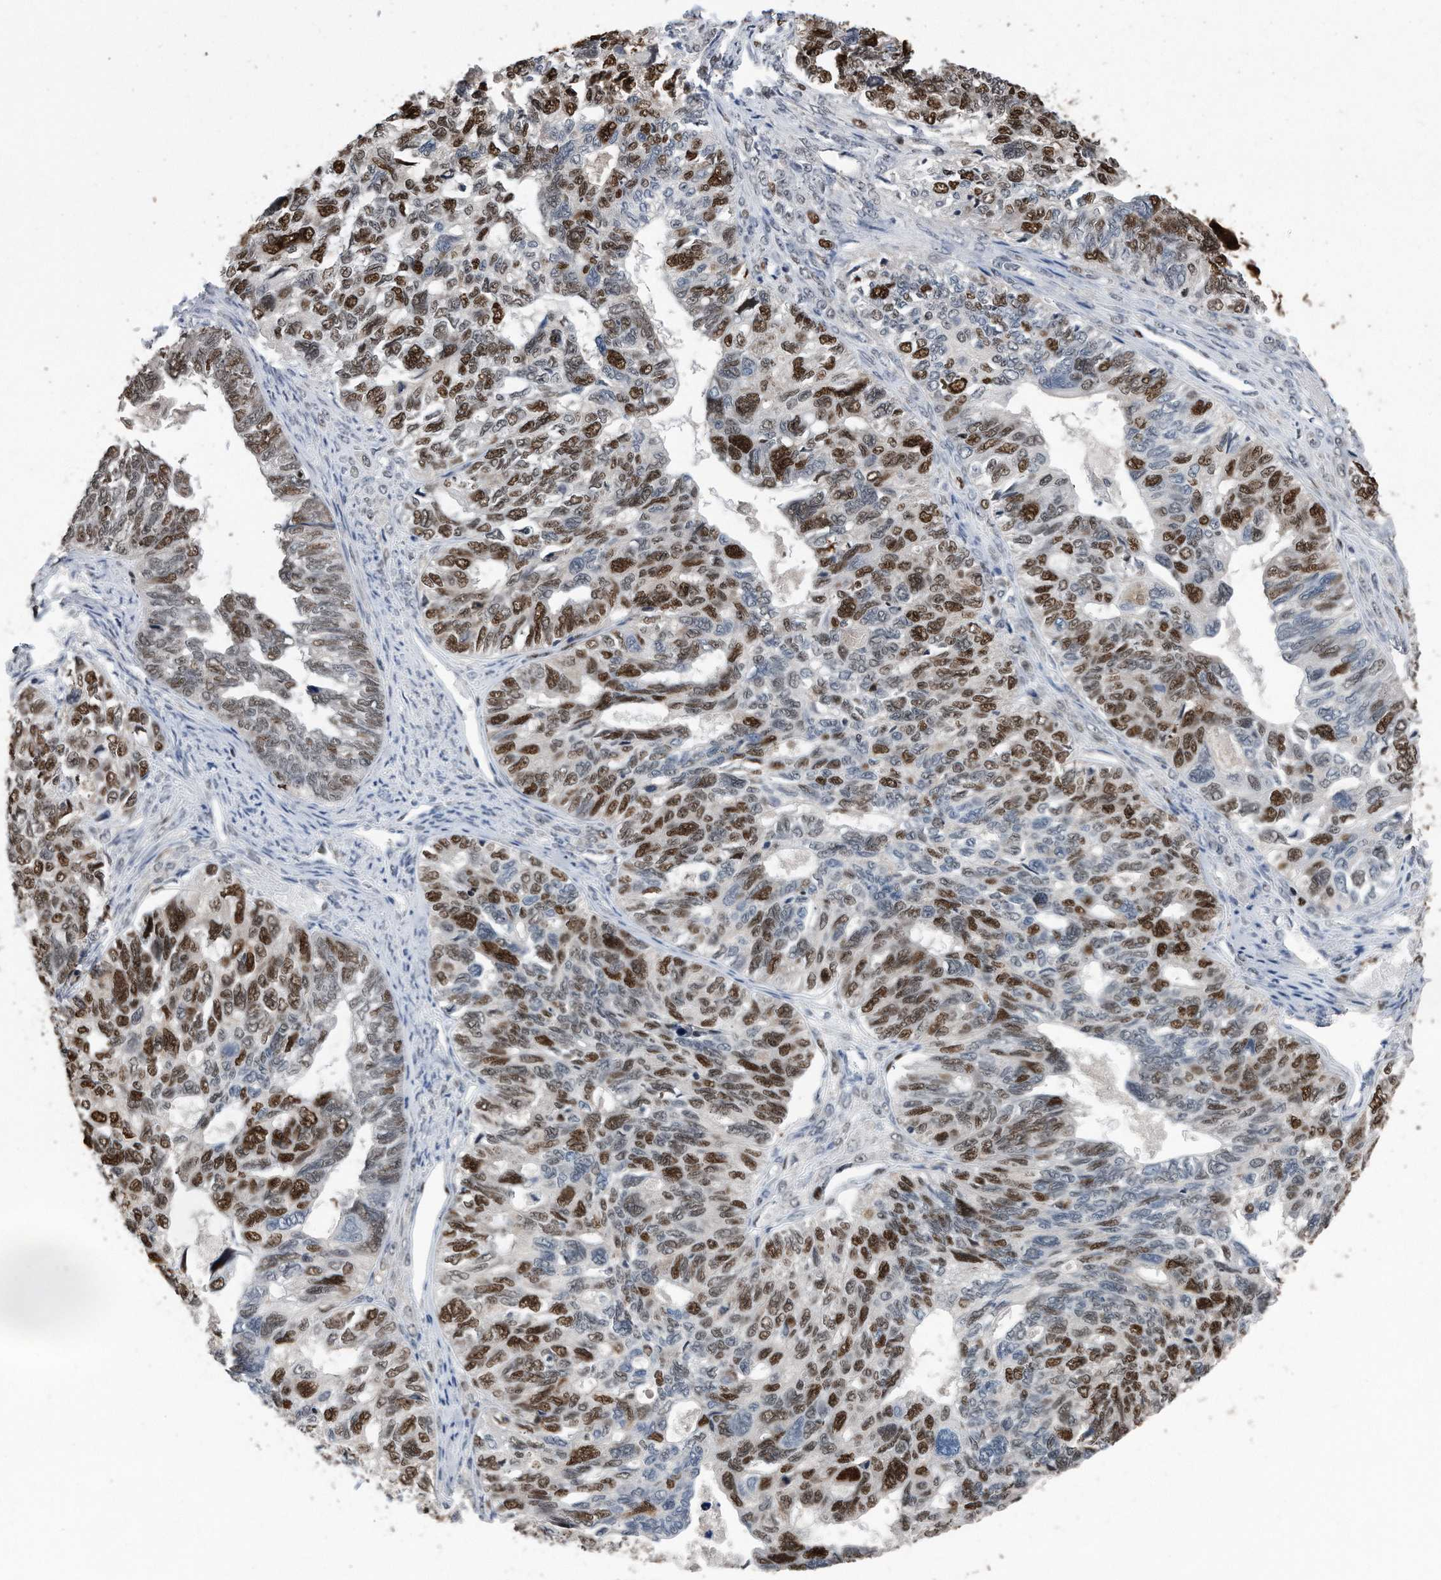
{"staining": {"intensity": "strong", "quantity": "25%-75%", "location": "nuclear"}, "tissue": "ovarian cancer", "cell_type": "Tumor cells", "image_type": "cancer", "snomed": [{"axis": "morphology", "description": "Cystadenocarcinoma, serous, NOS"}, {"axis": "topography", "description": "Ovary"}], "caption": "Ovarian cancer (serous cystadenocarcinoma) stained for a protein shows strong nuclear positivity in tumor cells. (DAB = brown stain, brightfield microscopy at high magnification).", "gene": "PCNA", "patient": {"sex": "female", "age": 79}}